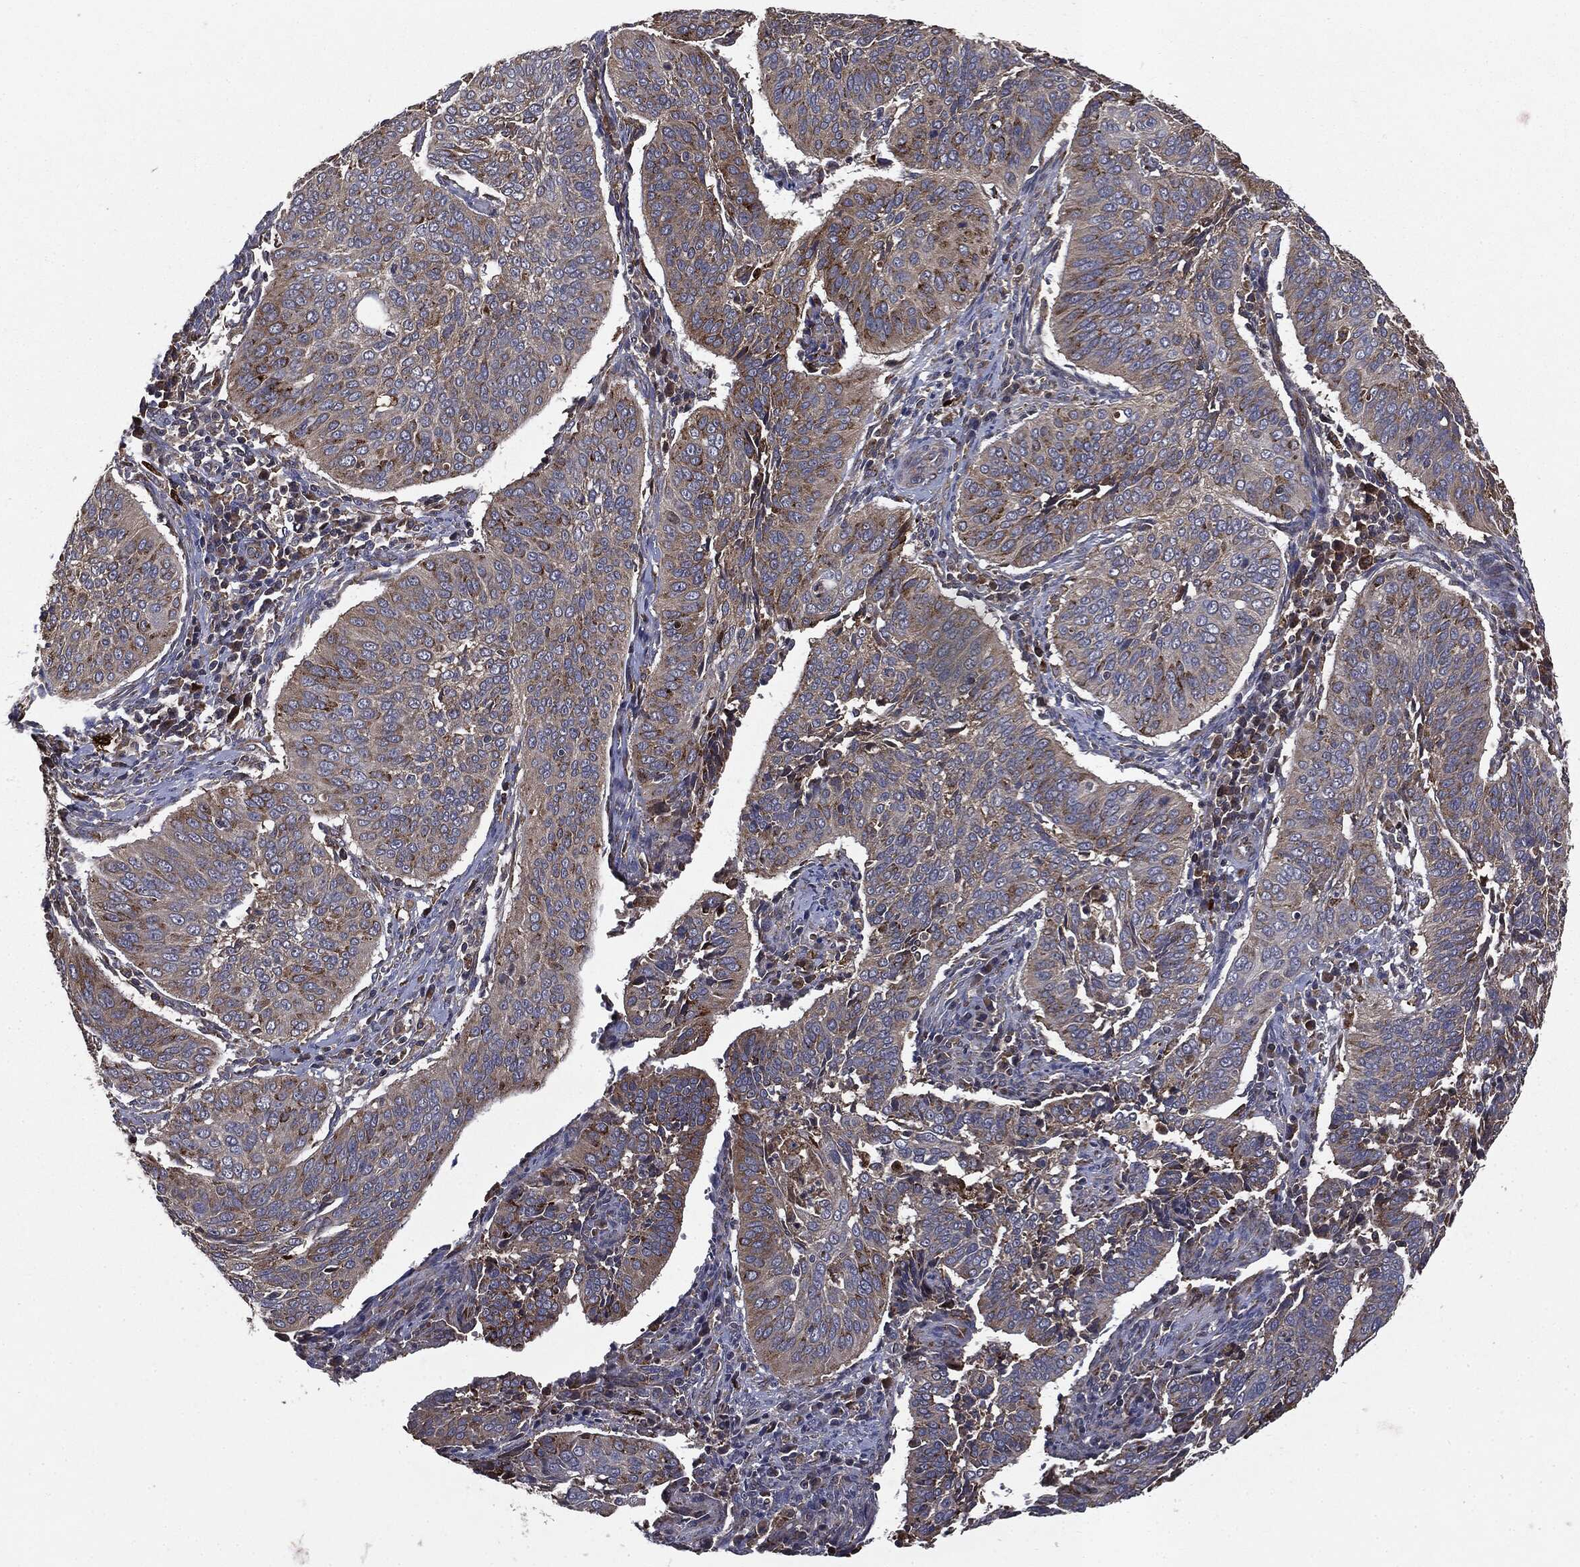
{"staining": {"intensity": "moderate", "quantity": "25%-75%", "location": "cytoplasmic/membranous"}, "tissue": "cervical cancer", "cell_type": "Tumor cells", "image_type": "cancer", "snomed": [{"axis": "morphology", "description": "Normal tissue, NOS"}, {"axis": "morphology", "description": "Squamous cell carcinoma, NOS"}, {"axis": "topography", "description": "Cervix"}], "caption": "Immunohistochemistry of cervical cancer (squamous cell carcinoma) demonstrates medium levels of moderate cytoplasmic/membranous expression in approximately 25%-75% of tumor cells.", "gene": "PLOD3", "patient": {"sex": "female", "age": 39}}